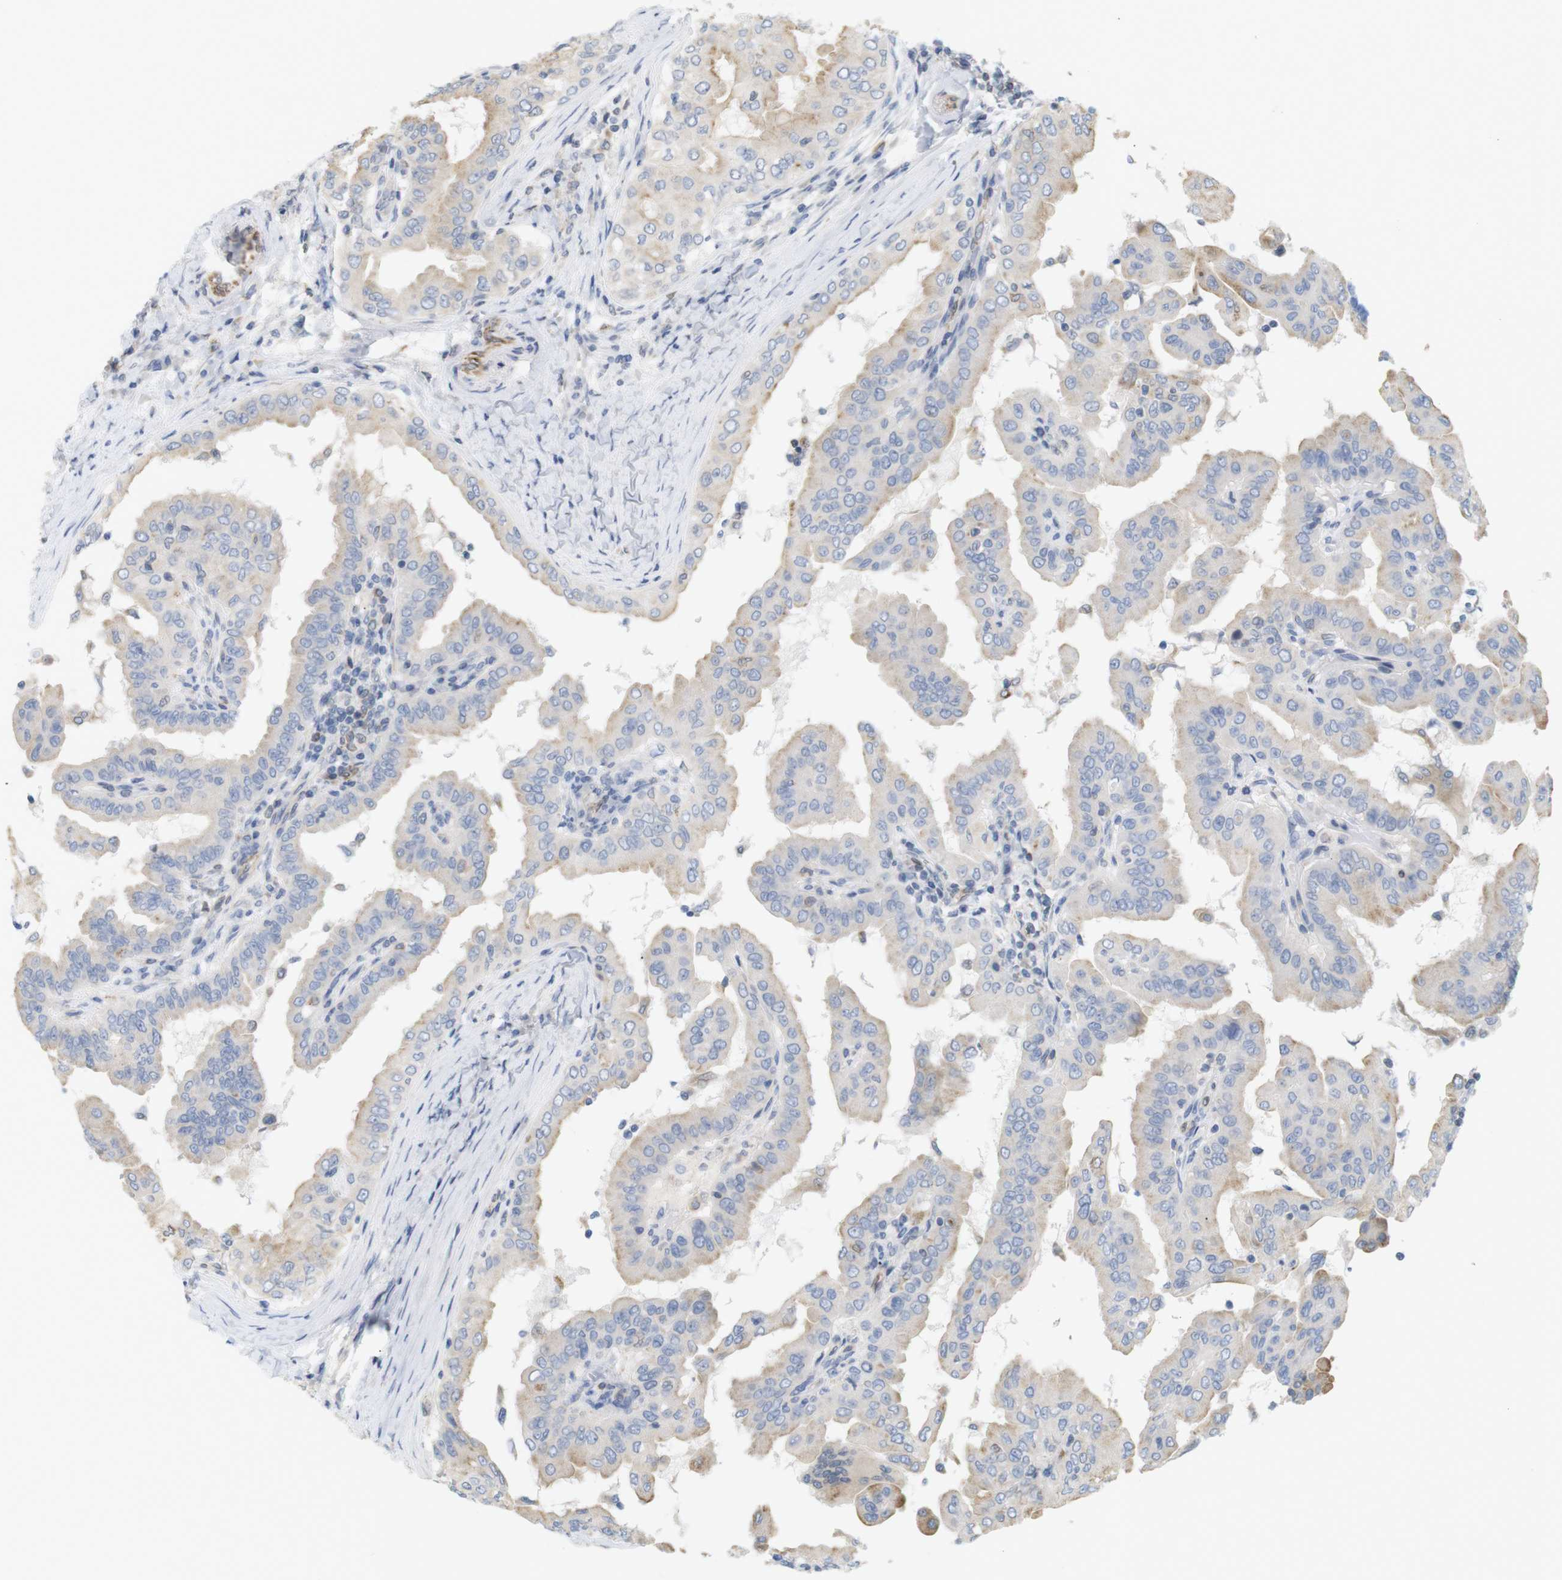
{"staining": {"intensity": "weak", "quantity": "25%-75%", "location": "cytoplasmic/membranous"}, "tissue": "thyroid cancer", "cell_type": "Tumor cells", "image_type": "cancer", "snomed": [{"axis": "morphology", "description": "Papillary adenocarcinoma, NOS"}, {"axis": "topography", "description": "Thyroid gland"}], "caption": "The micrograph reveals staining of papillary adenocarcinoma (thyroid), revealing weak cytoplasmic/membranous protein expression (brown color) within tumor cells.", "gene": "ITPR1", "patient": {"sex": "male", "age": 33}}